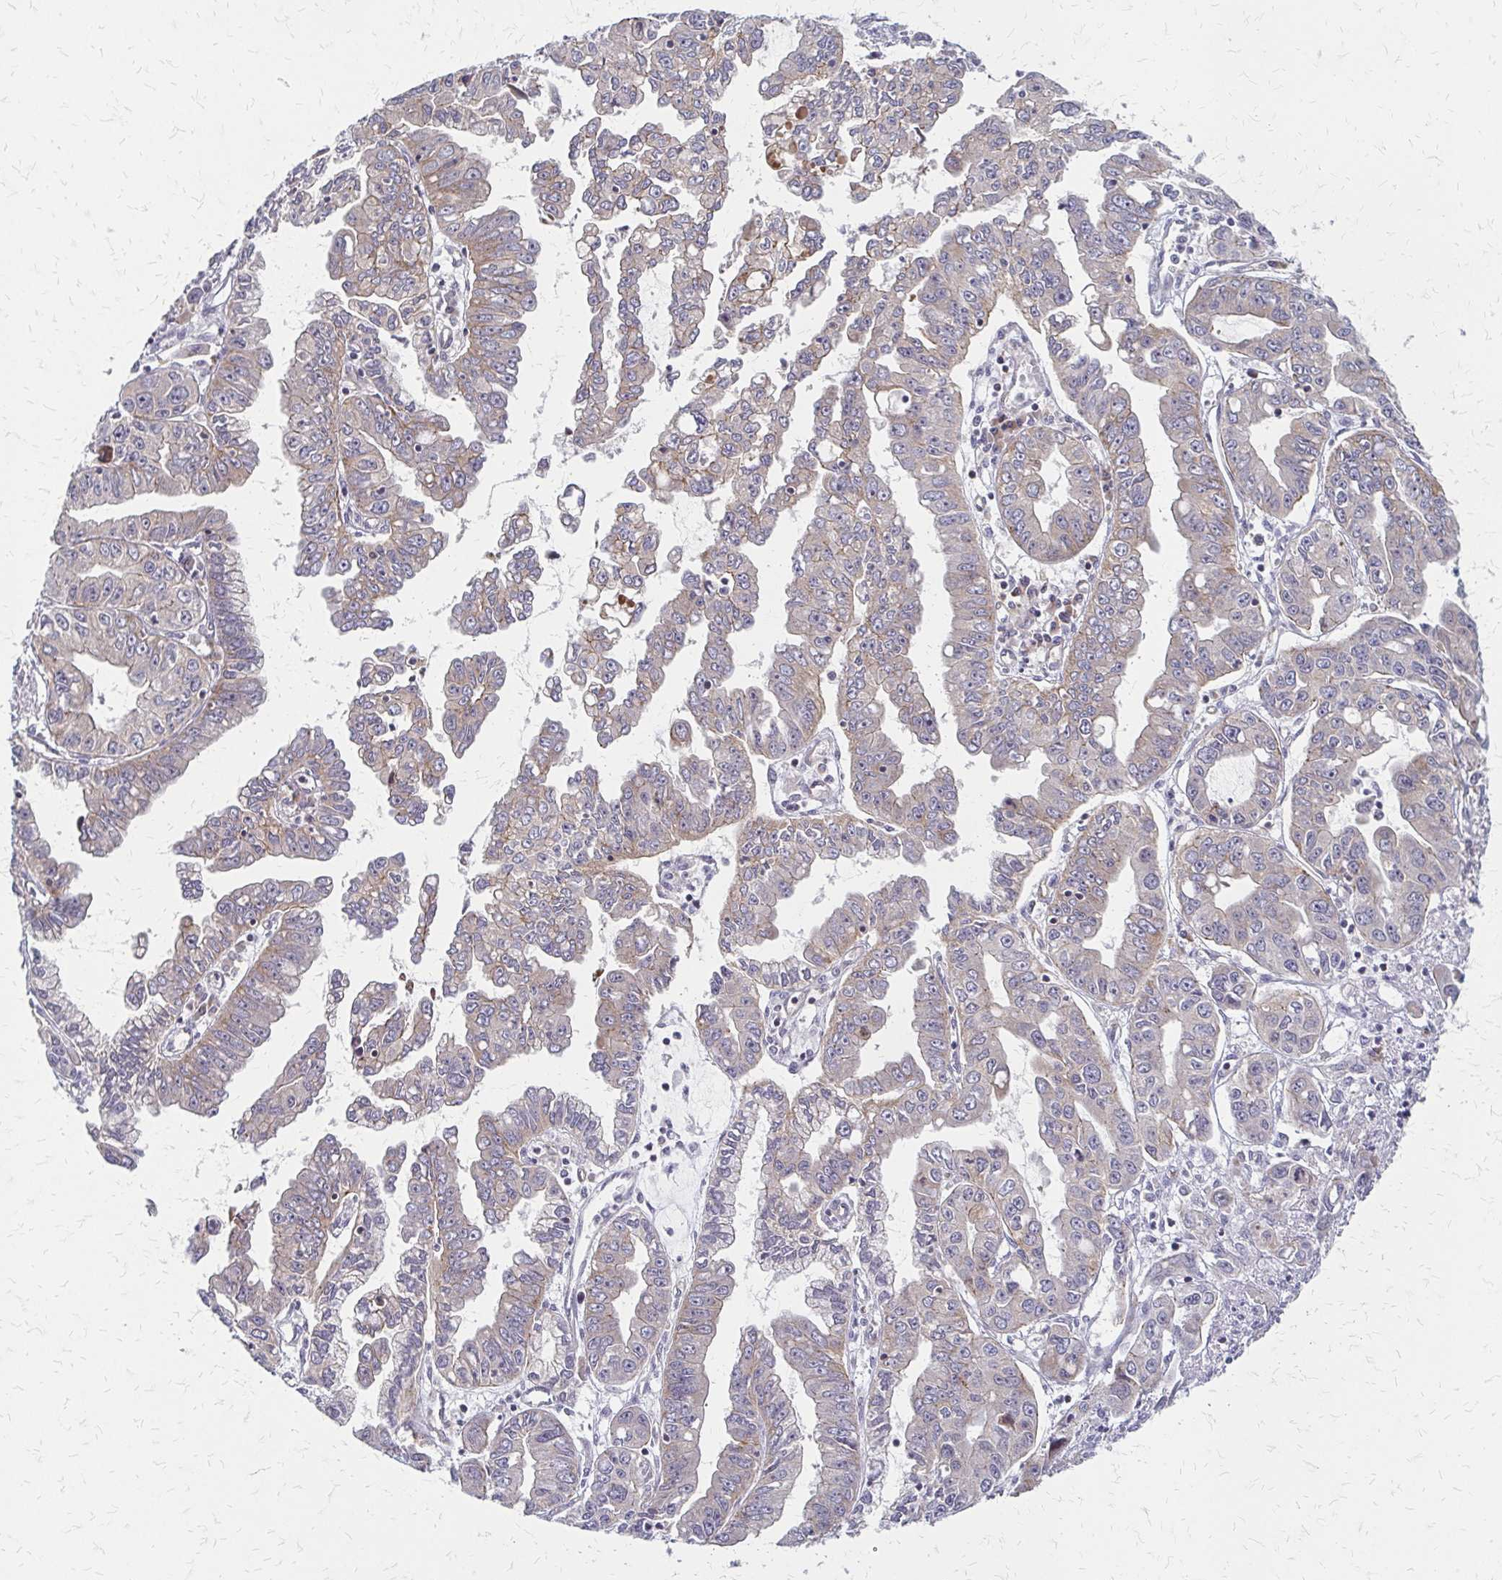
{"staining": {"intensity": "weak", "quantity": "<25%", "location": "cytoplasmic/membranous"}, "tissue": "liver cancer", "cell_type": "Tumor cells", "image_type": "cancer", "snomed": [{"axis": "morphology", "description": "Cholangiocarcinoma"}, {"axis": "topography", "description": "Liver"}], "caption": "There is no significant positivity in tumor cells of liver cholangiocarcinoma.", "gene": "ZNF383", "patient": {"sex": "male", "age": 58}}